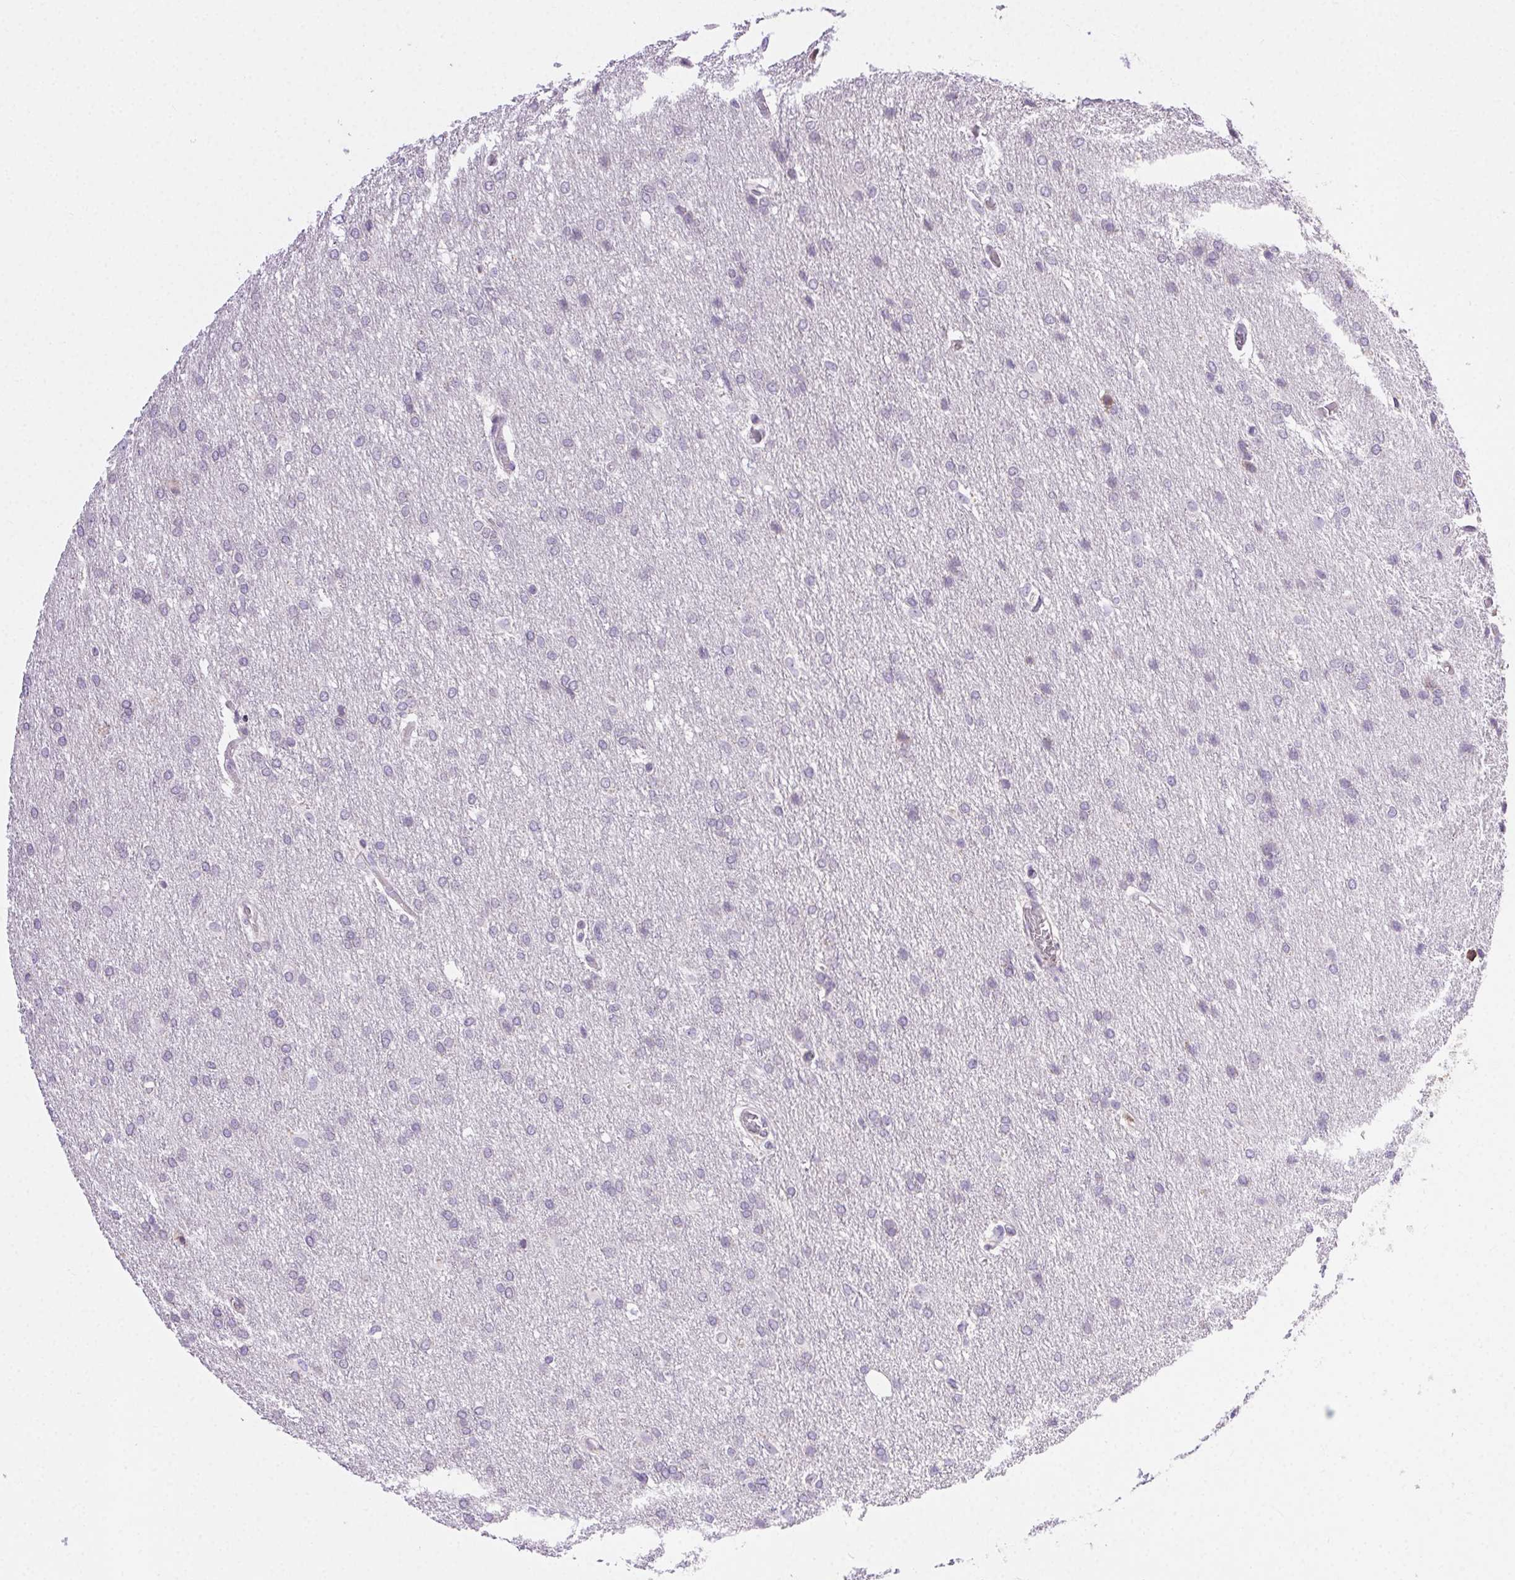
{"staining": {"intensity": "negative", "quantity": "none", "location": "none"}, "tissue": "glioma", "cell_type": "Tumor cells", "image_type": "cancer", "snomed": [{"axis": "morphology", "description": "Glioma, malignant, High grade"}, {"axis": "topography", "description": "Brain"}], "caption": "Immunohistochemical staining of glioma exhibits no significant staining in tumor cells.", "gene": "SNX31", "patient": {"sex": "male", "age": 68}}